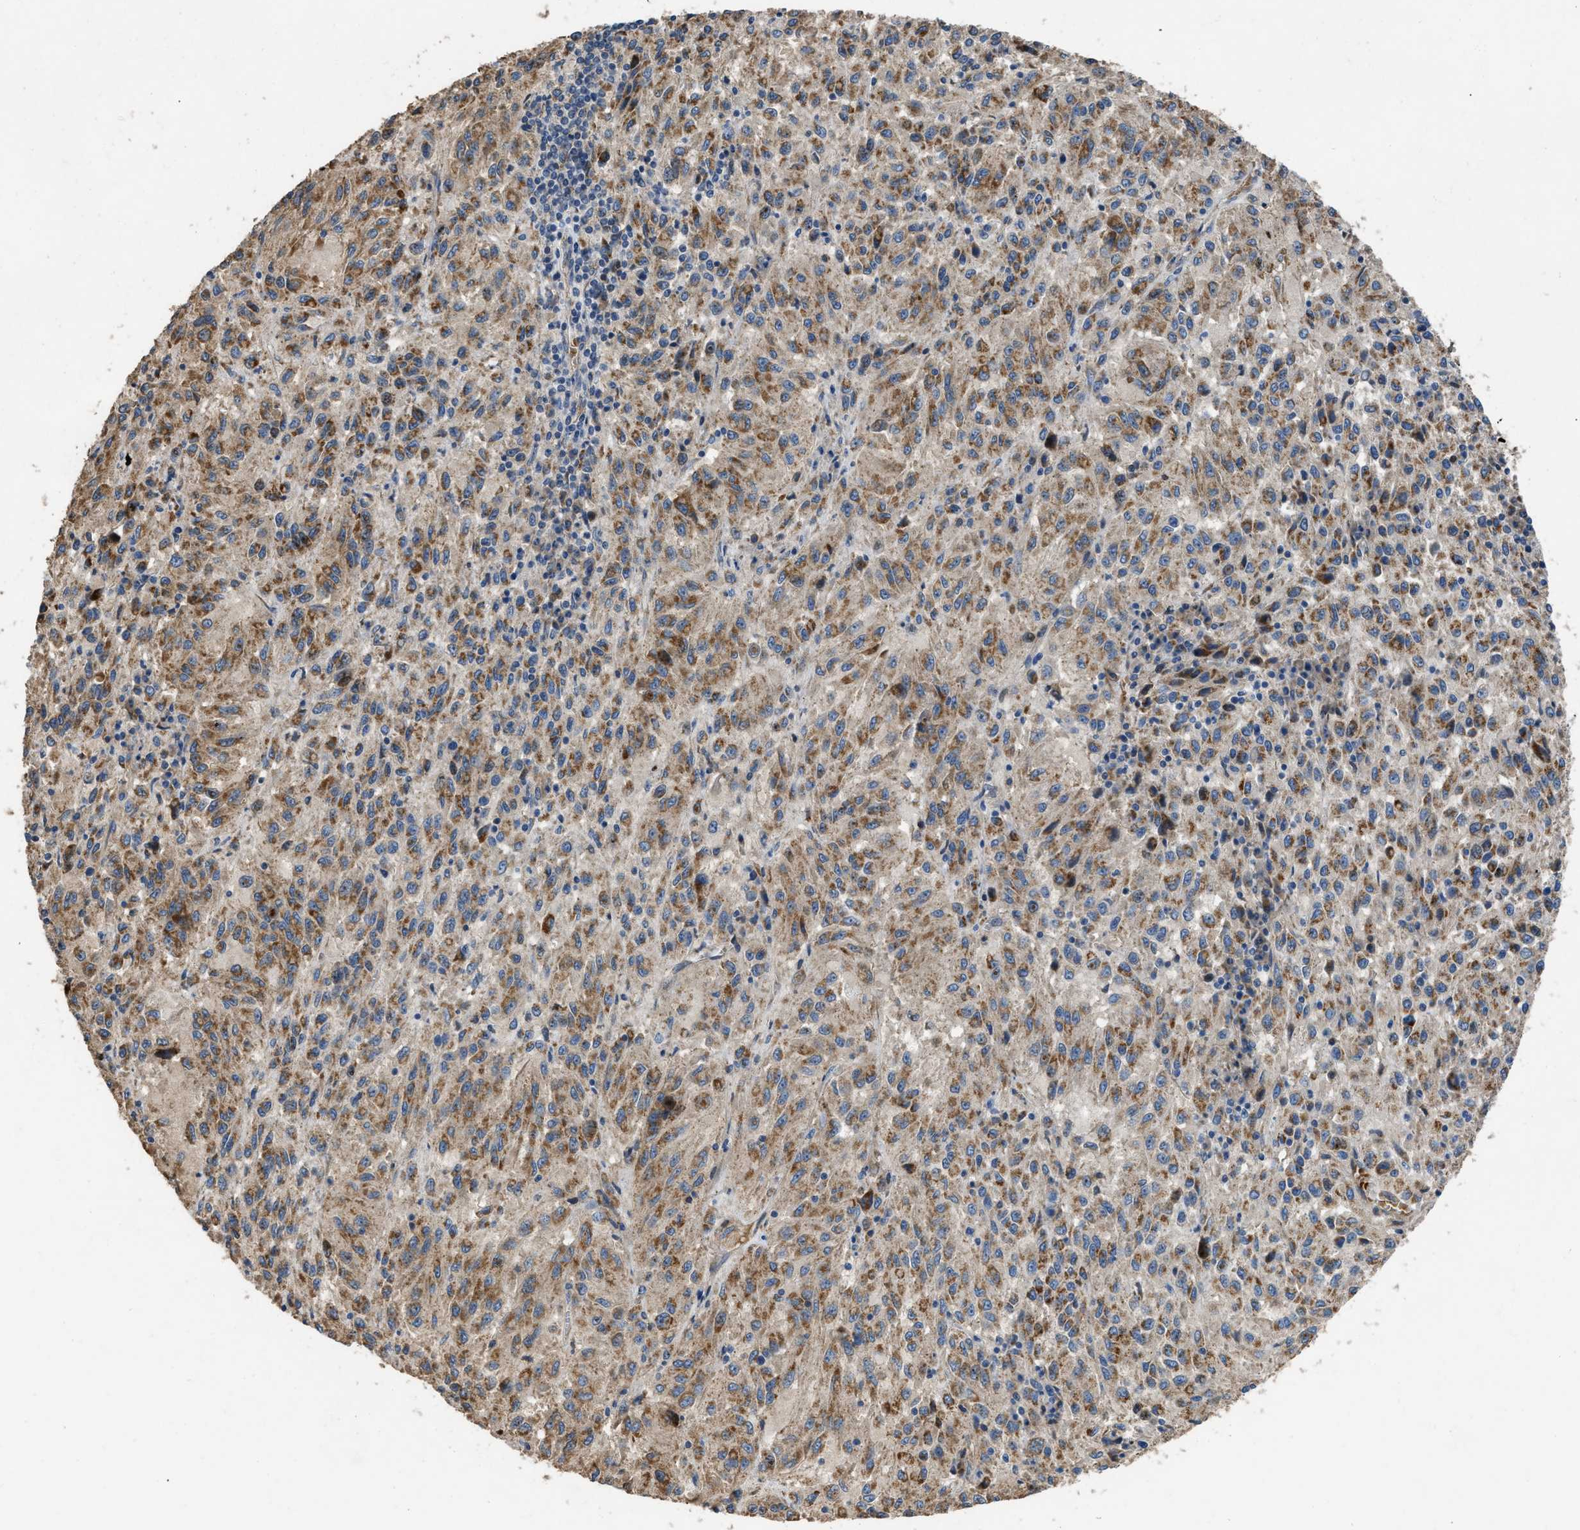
{"staining": {"intensity": "moderate", "quantity": ">75%", "location": "cytoplasmic/membranous"}, "tissue": "melanoma", "cell_type": "Tumor cells", "image_type": "cancer", "snomed": [{"axis": "morphology", "description": "Malignant melanoma, Metastatic site"}, {"axis": "topography", "description": "Lung"}], "caption": "Immunohistochemistry (IHC) histopathology image of malignant melanoma (metastatic site) stained for a protein (brown), which reveals medium levels of moderate cytoplasmic/membranous expression in approximately >75% of tumor cells.", "gene": "TMEM150A", "patient": {"sex": "male", "age": 64}}